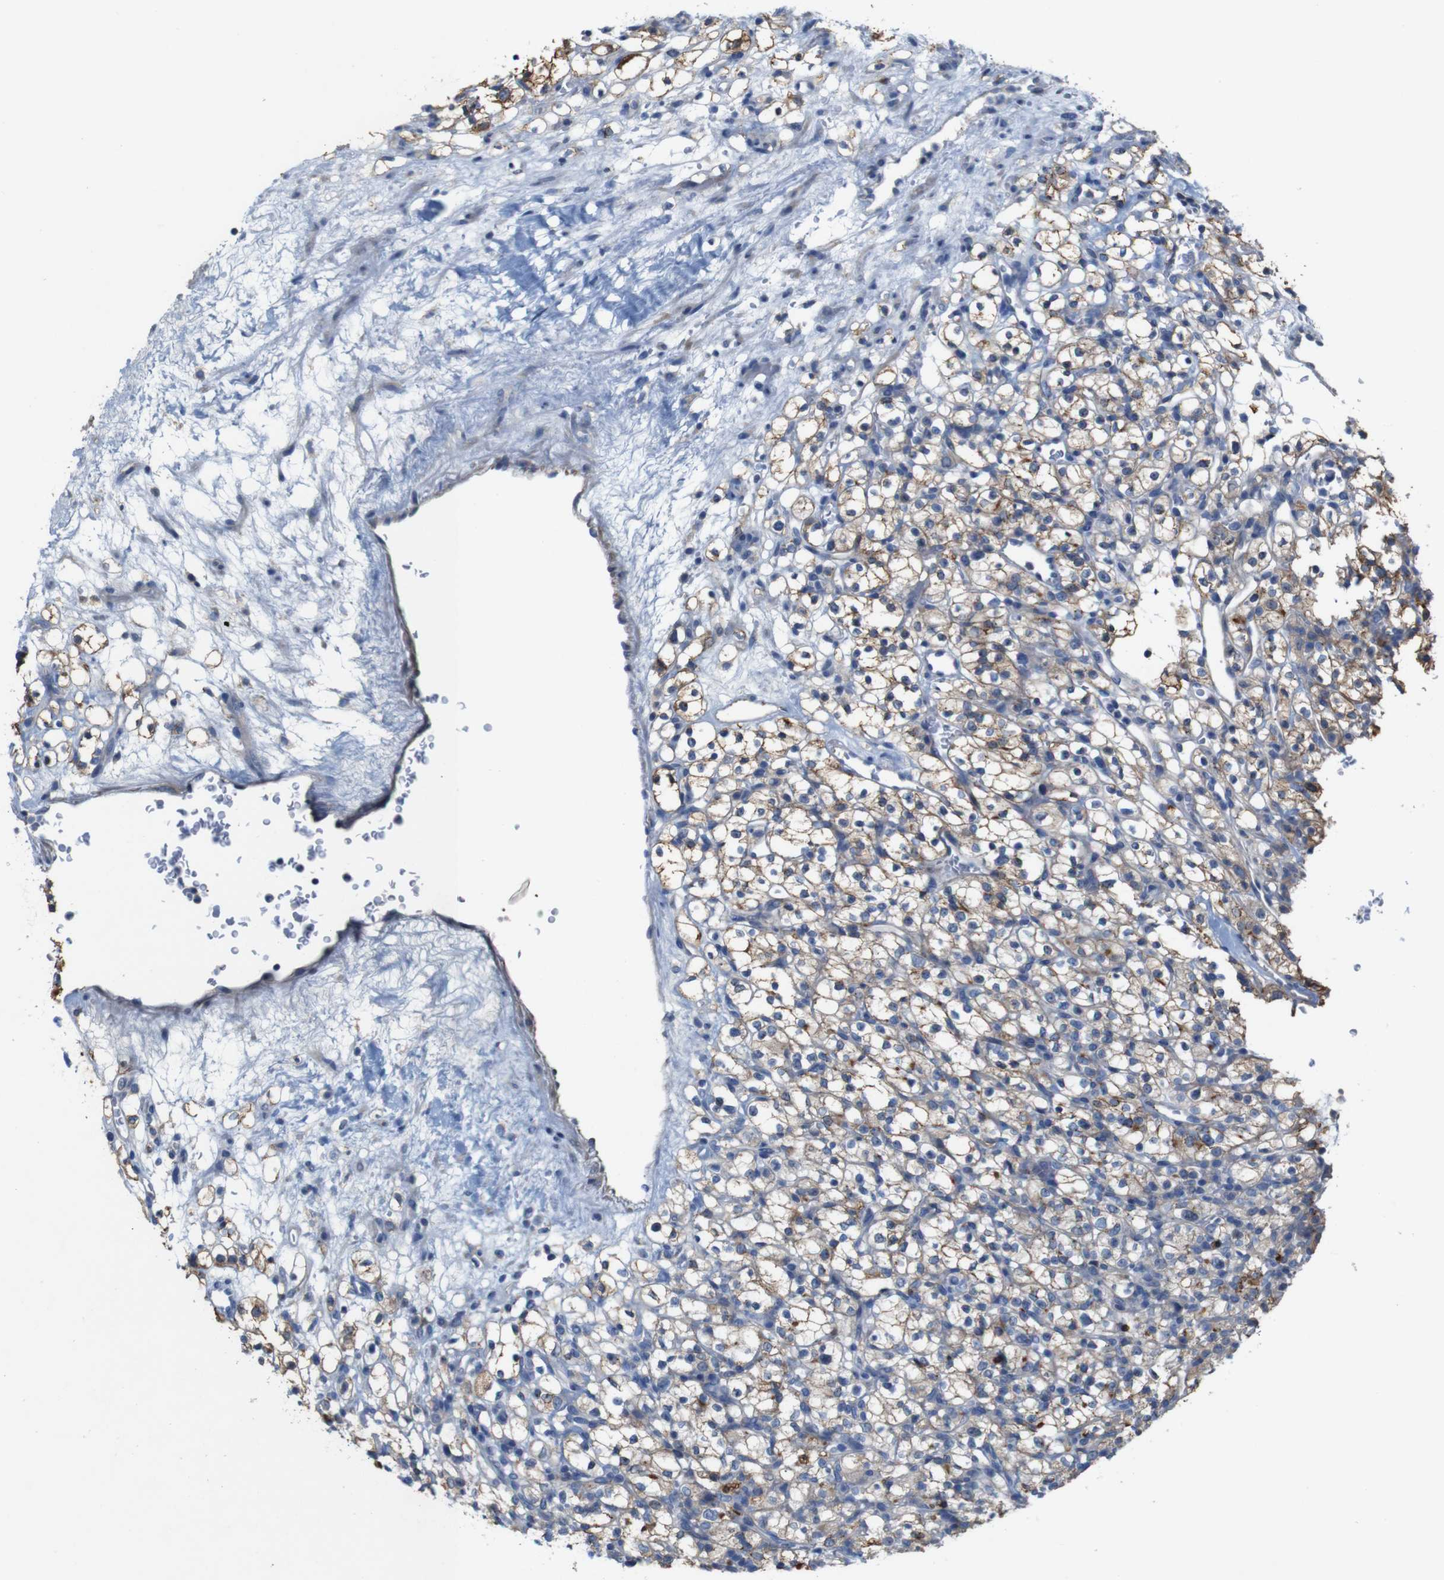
{"staining": {"intensity": "moderate", "quantity": ">75%", "location": "cytoplasmic/membranous"}, "tissue": "renal cancer", "cell_type": "Tumor cells", "image_type": "cancer", "snomed": [{"axis": "morphology", "description": "Normal tissue, NOS"}, {"axis": "morphology", "description": "Adenocarcinoma, NOS"}, {"axis": "topography", "description": "Kidney"}], "caption": "Immunohistochemical staining of adenocarcinoma (renal) reveals medium levels of moderate cytoplasmic/membranous protein expression in approximately >75% of tumor cells.", "gene": "MYEOV", "patient": {"sex": "female", "age": 72}}